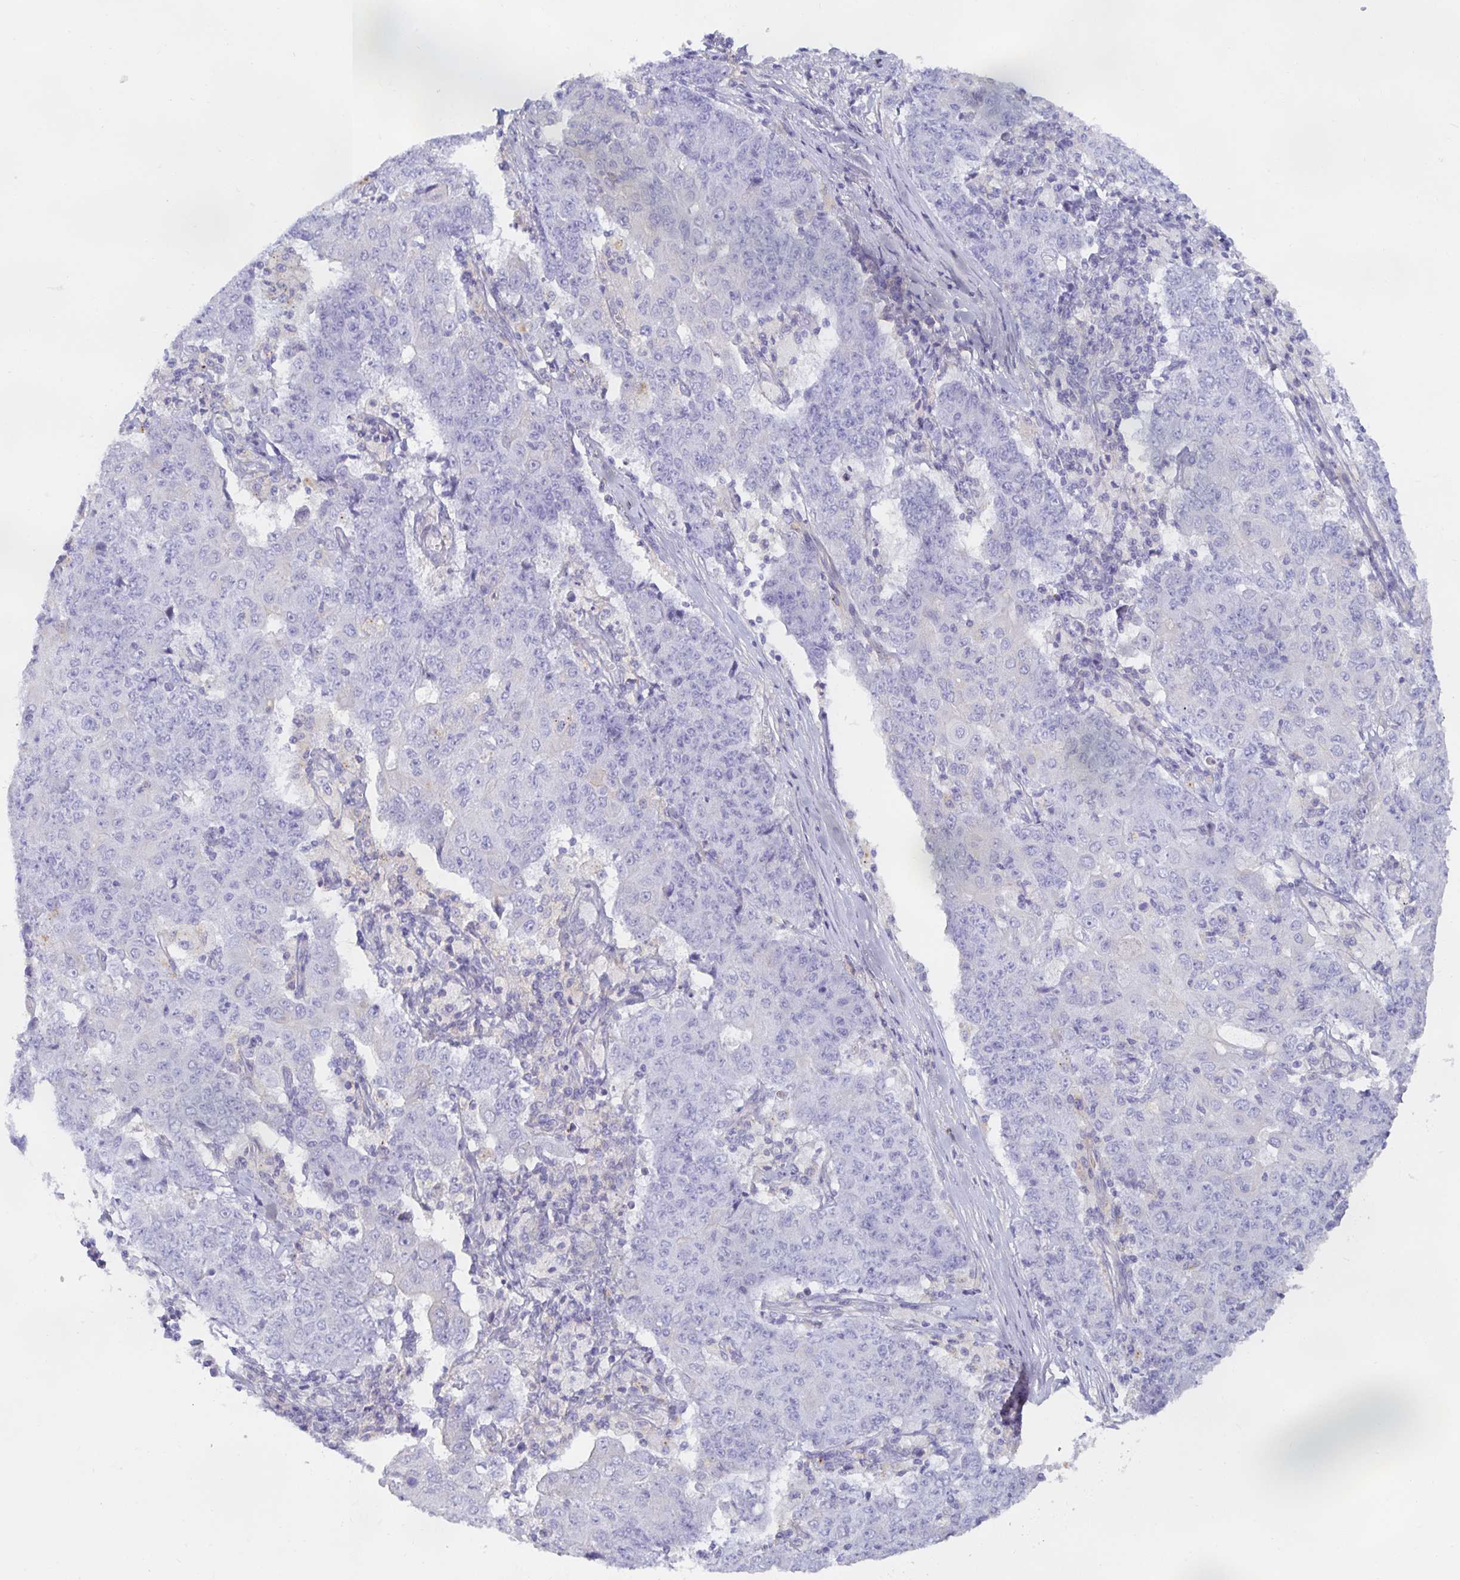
{"staining": {"intensity": "negative", "quantity": "none", "location": "none"}, "tissue": "ovarian cancer", "cell_type": "Tumor cells", "image_type": "cancer", "snomed": [{"axis": "morphology", "description": "Carcinoma, endometroid"}, {"axis": "topography", "description": "Ovary"}], "caption": "Endometroid carcinoma (ovarian) stained for a protein using immunohistochemistry (IHC) demonstrates no staining tumor cells.", "gene": "METTL22", "patient": {"sex": "female", "age": 42}}